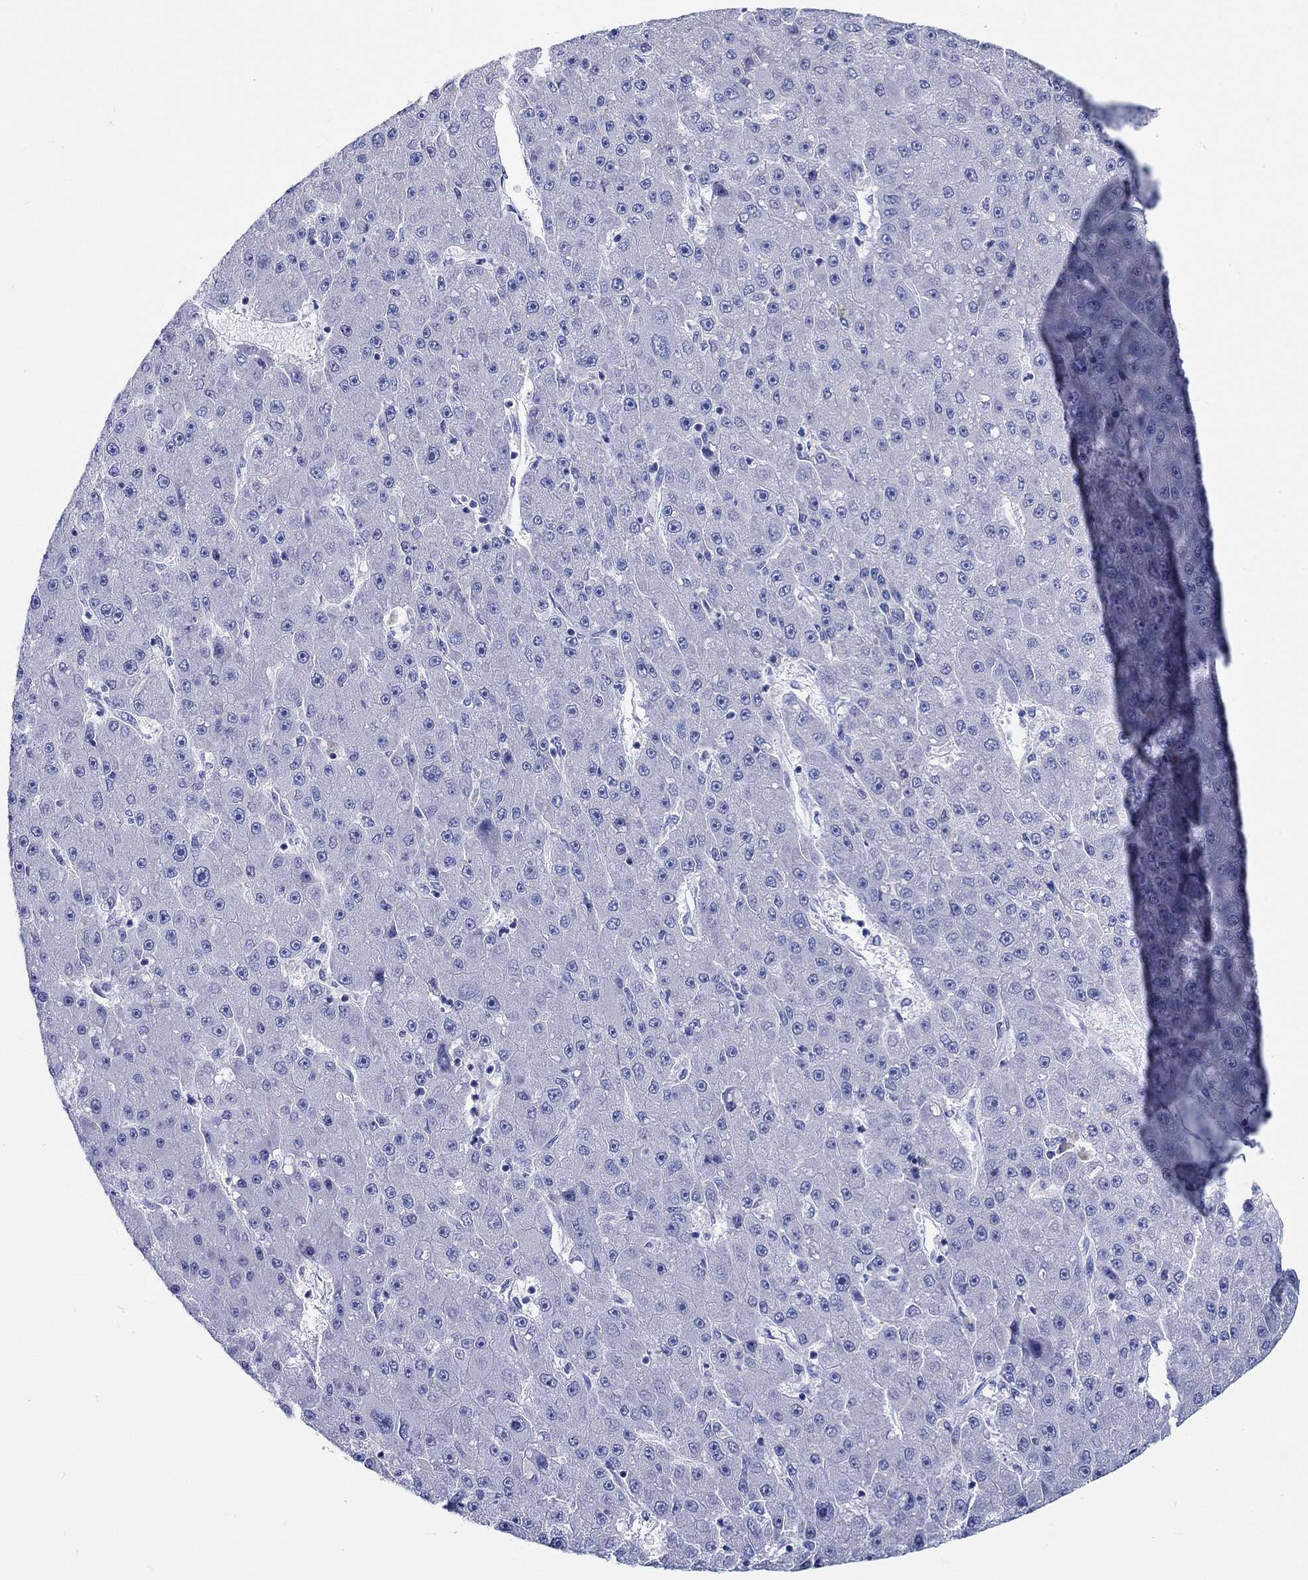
{"staining": {"intensity": "negative", "quantity": "none", "location": "none"}, "tissue": "liver cancer", "cell_type": "Tumor cells", "image_type": "cancer", "snomed": [{"axis": "morphology", "description": "Carcinoma, Hepatocellular, NOS"}, {"axis": "topography", "description": "Liver"}], "caption": "A high-resolution histopathology image shows IHC staining of hepatocellular carcinoma (liver), which shows no significant positivity in tumor cells. The staining is performed using DAB brown chromogen with nuclei counter-stained in using hematoxylin.", "gene": "PTPRN2", "patient": {"sex": "male", "age": 67}}